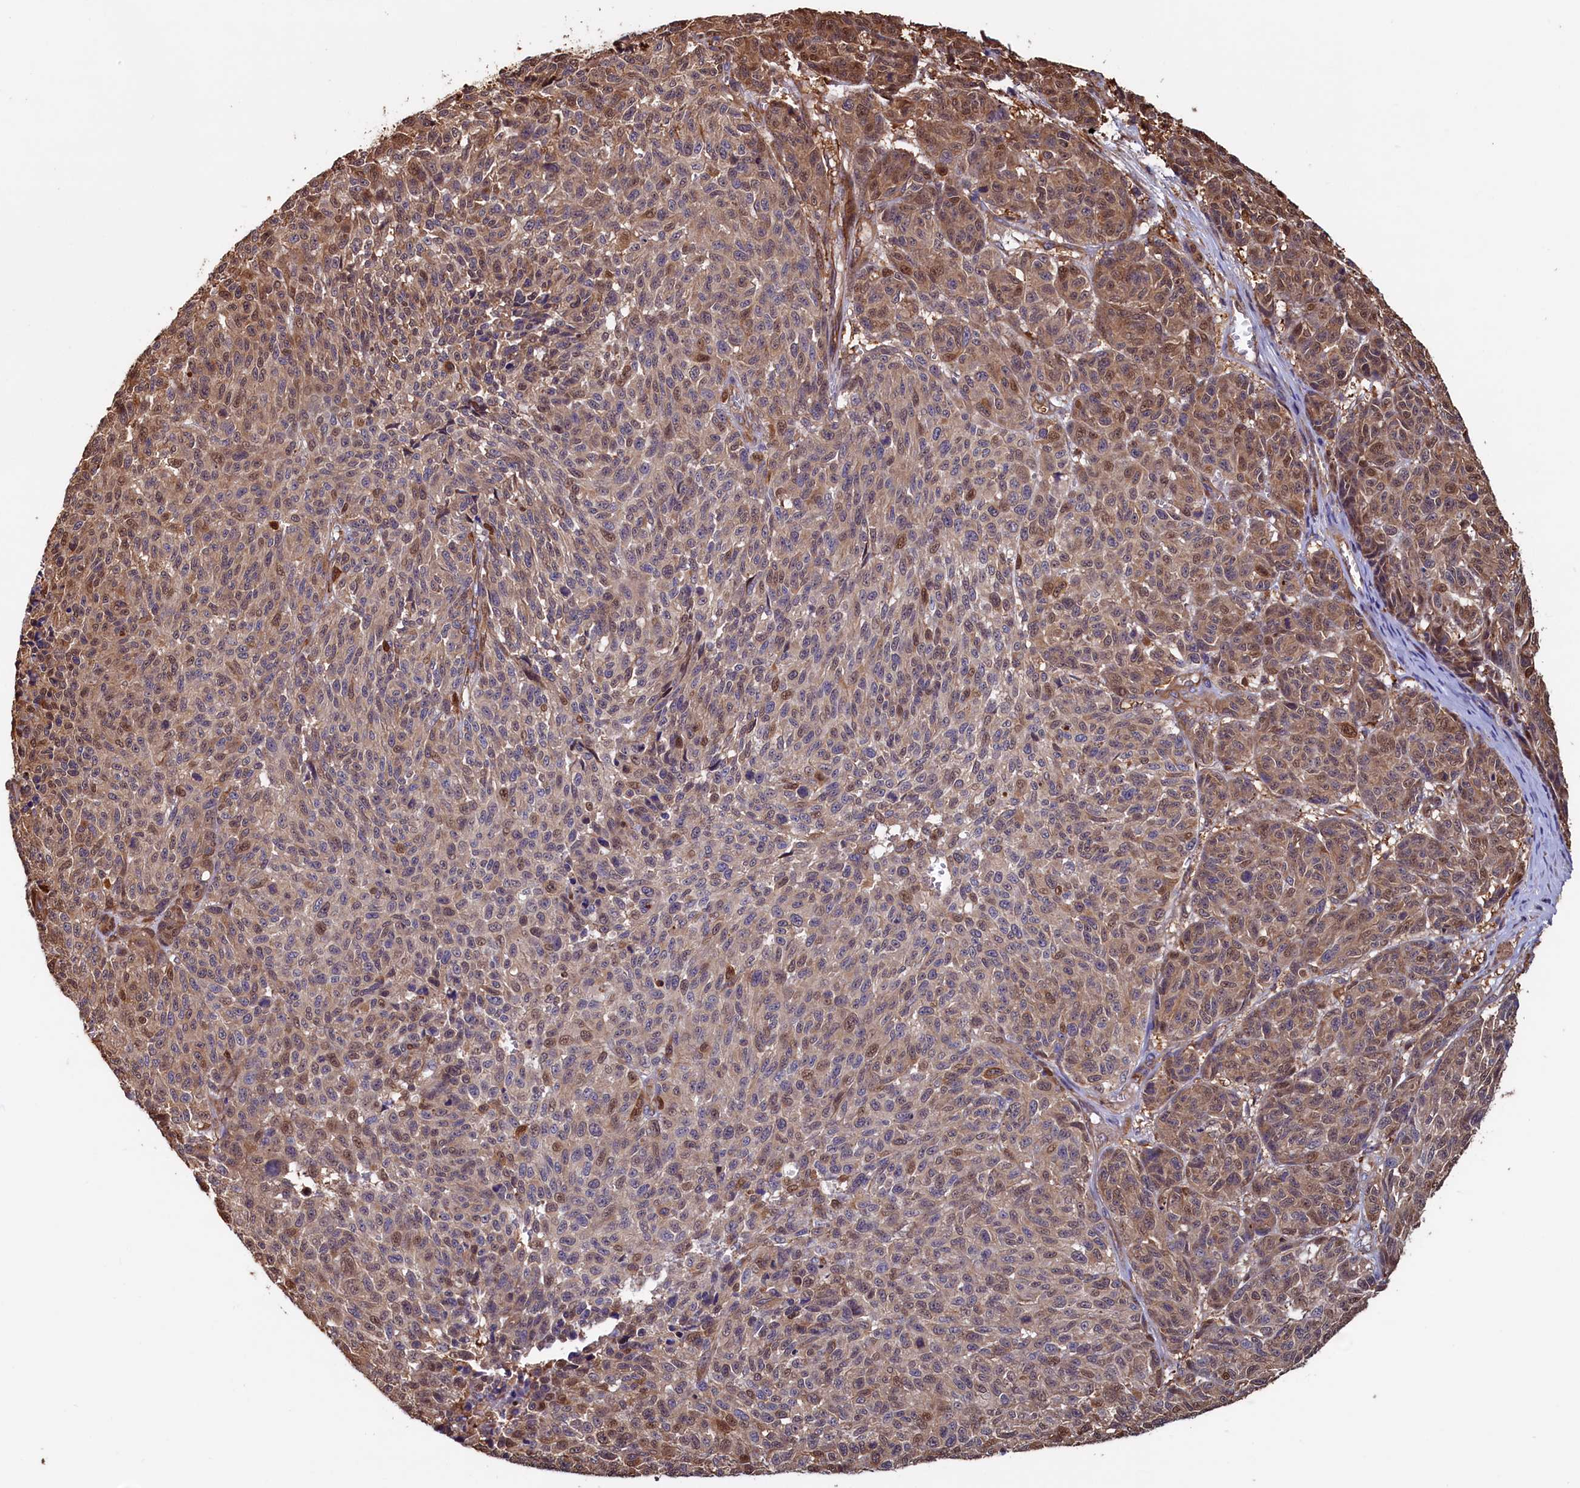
{"staining": {"intensity": "moderate", "quantity": "25%-75%", "location": "cytoplasmic/membranous,nuclear"}, "tissue": "melanoma", "cell_type": "Tumor cells", "image_type": "cancer", "snomed": [{"axis": "morphology", "description": "Malignant melanoma, NOS"}, {"axis": "topography", "description": "Skin"}], "caption": "Protein expression analysis of melanoma displays moderate cytoplasmic/membranous and nuclear positivity in about 25%-75% of tumor cells.", "gene": "ATXN2L", "patient": {"sex": "male", "age": 49}}